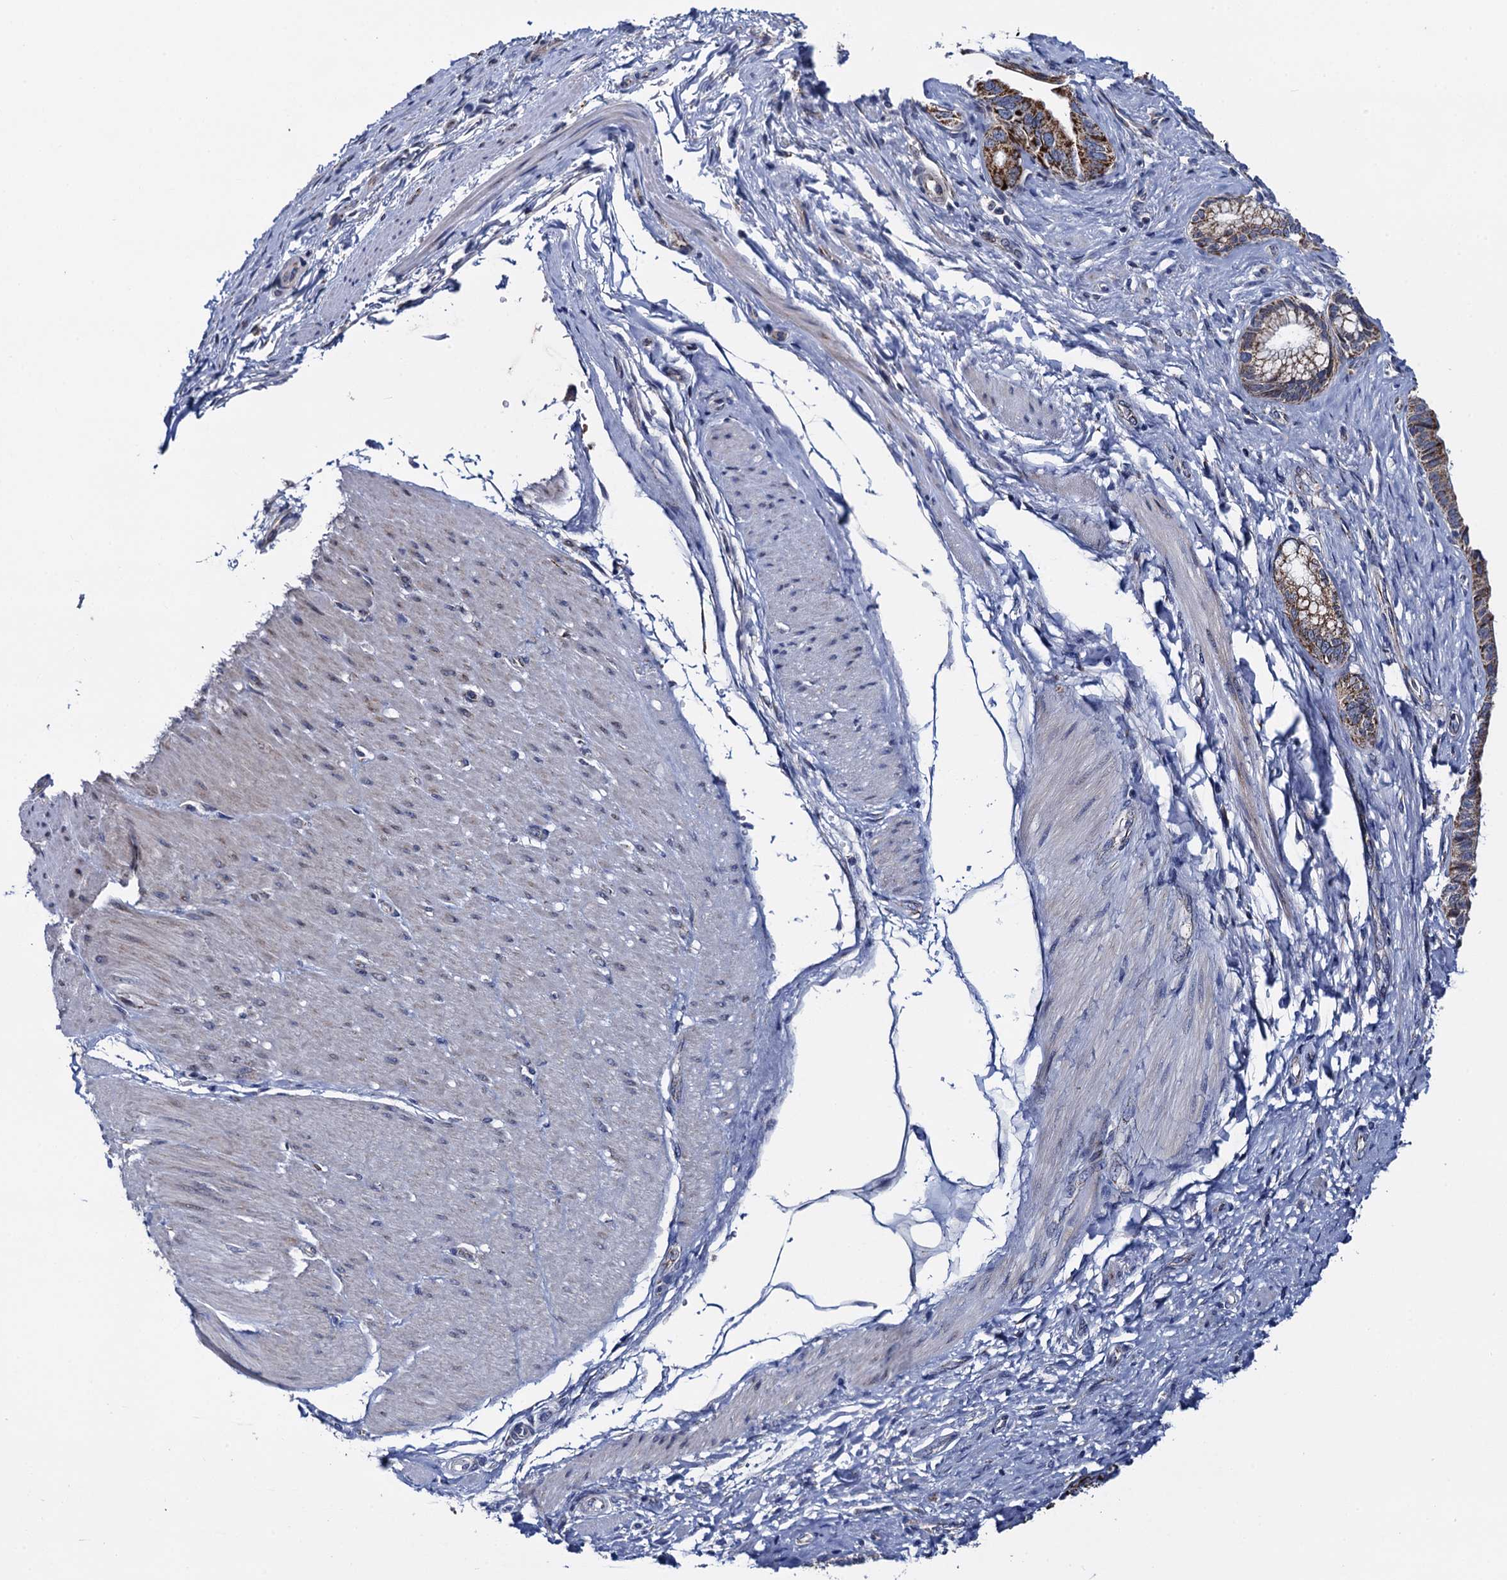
{"staining": {"intensity": "moderate", "quantity": "25%-75%", "location": "cytoplasmic/membranous"}, "tissue": "pancreatic cancer", "cell_type": "Tumor cells", "image_type": "cancer", "snomed": [{"axis": "morphology", "description": "Adenocarcinoma, NOS"}, {"axis": "topography", "description": "Pancreas"}], "caption": "This is a histology image of immunohistochemistry staining of pancreatic cancer, which shows moderate expression in the cytoplasmic/membranous of tumor cells.", "gene": "PTCD3", "patient": {"sex": "female", "age": 55}}